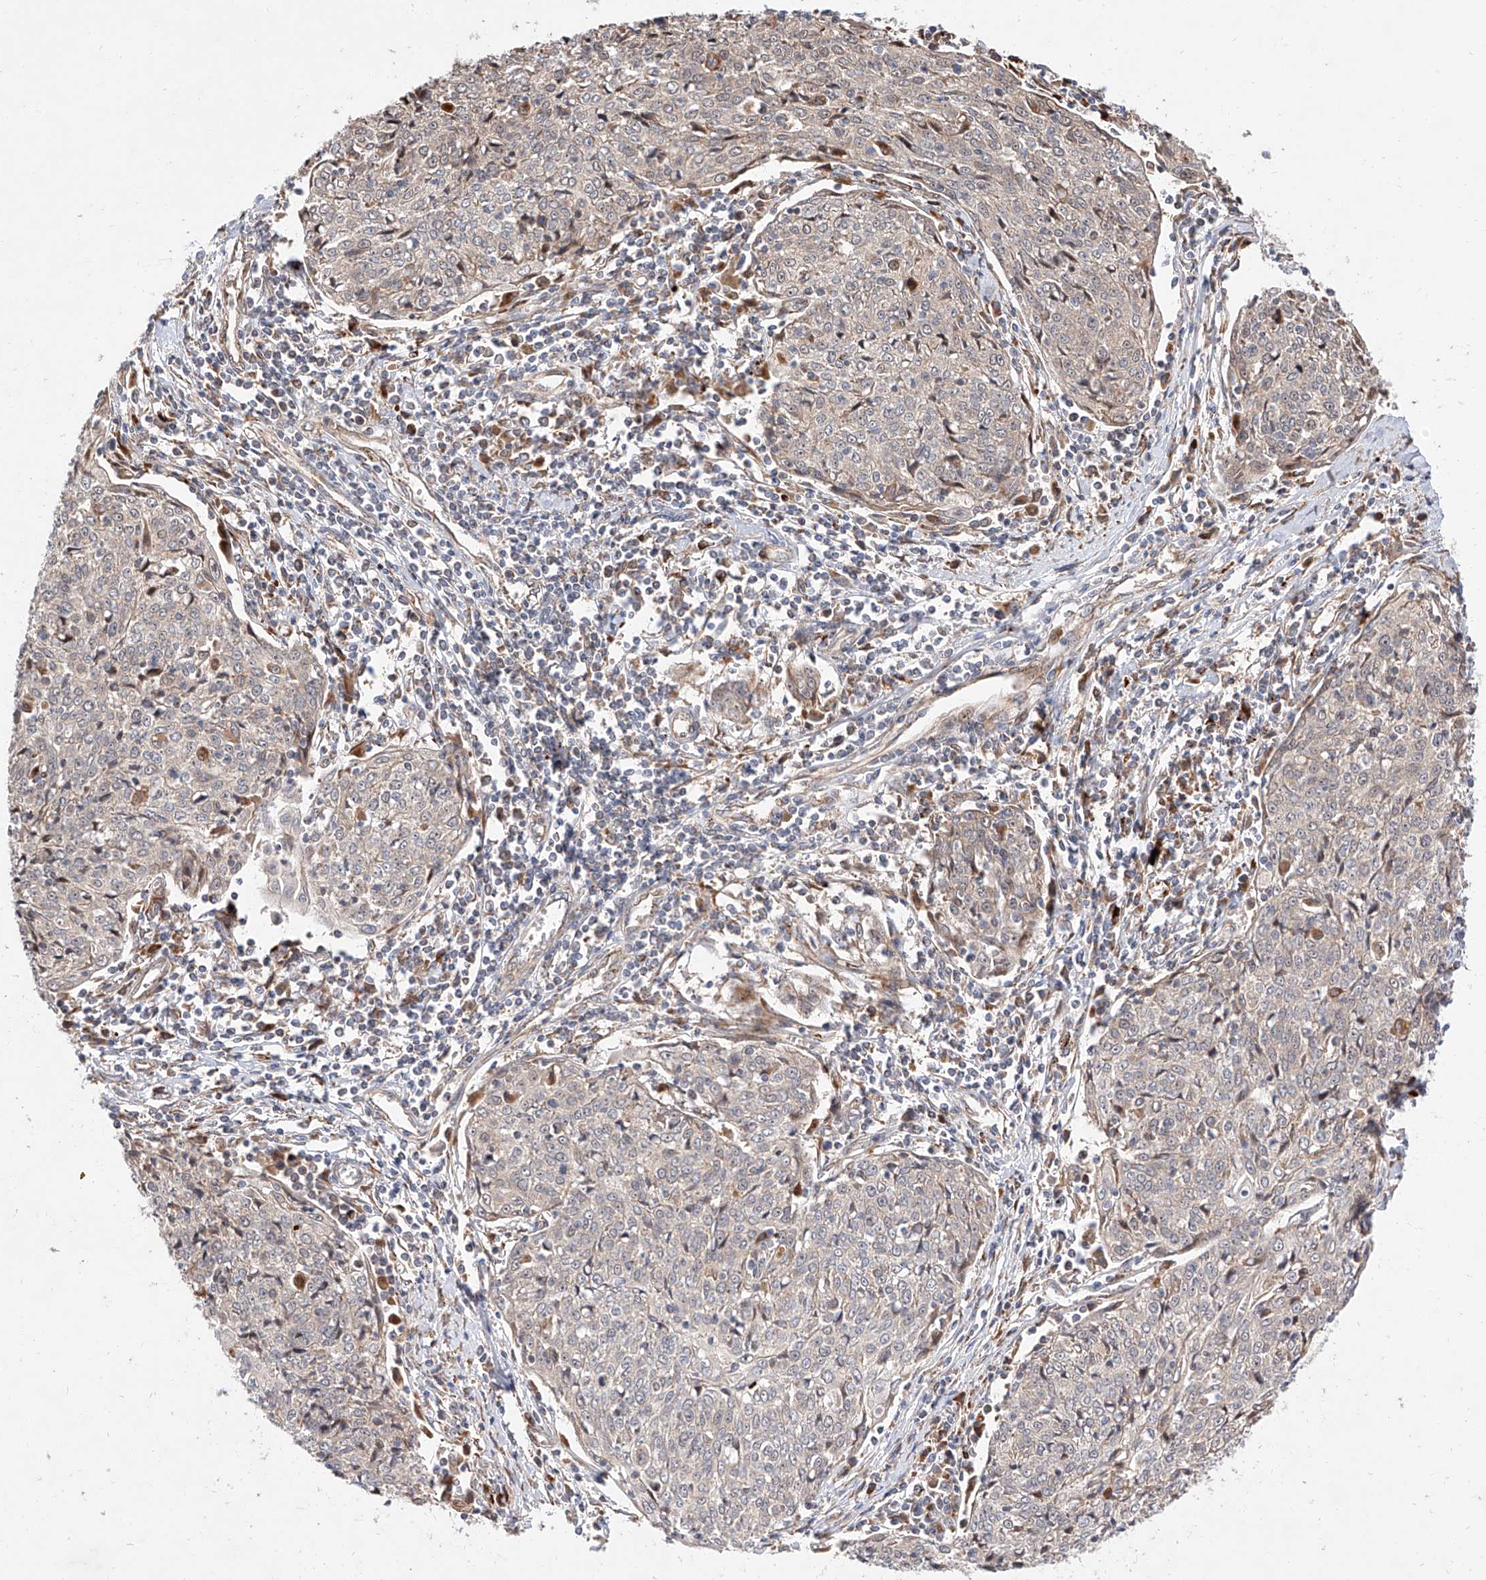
{"staining": {"intensity": "negative", "quantity": "none", "location": "none"}, "tissue": "cervical cancer", "cell_type": "Tumor cells", "image_type": "cancer", "snomed": [{"axis": "morphology", "description": "Squamous cell carcinoma, NOS"}, {"axis": "topography", "description": "Cervix"}], "caption": "IHC photomicrograph of cervical squamous cell carcinoma stained for a protein (brown), which demonstrates no staining in tumor cells.", "gene": "DIRAS3", "patient": {"sex": "female", "age": 48}}